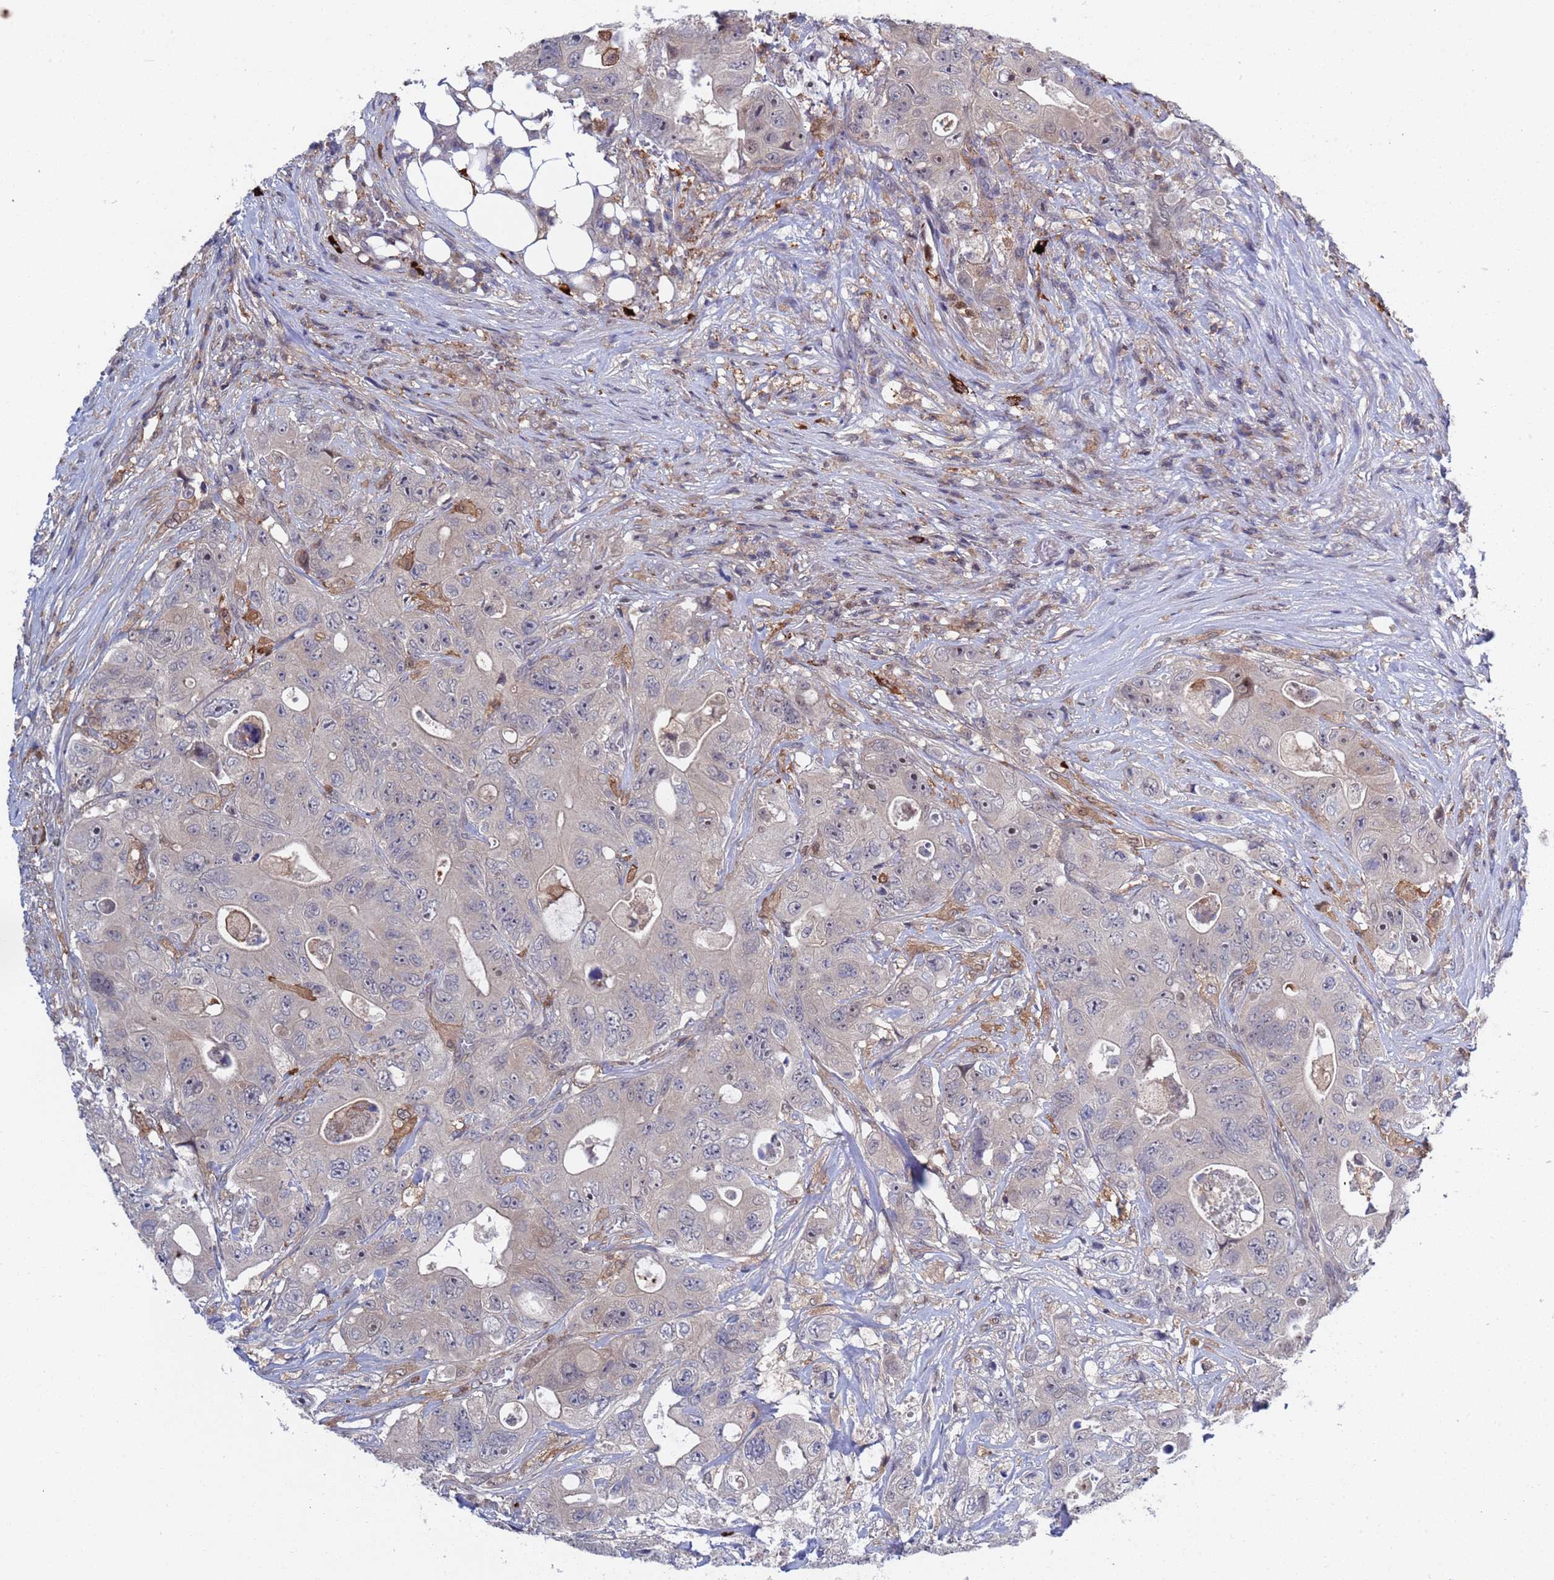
{"staining": {"intensity": "moderate", "quantity": "25%-75%", "location": "cytoplasmic/membranous"}, "tissue": "colorectal cancer", "cell_type": "Tumor cells", "image_type": "cancer", "snomed": [{"axis": "morphology", "description": "Adenocarcinoma, NOS"}, {"axis": "topography", "description": "Colon"}], "caption": "This histopathology image reveals IHC staining of colorectal adenocarcinoma, with medium moderate cytoplasmic/membranous expression in about 25%-75% of tumor cells.", "gene": "TMBIM6", "patient": {"sex": "female", "age": 46}}